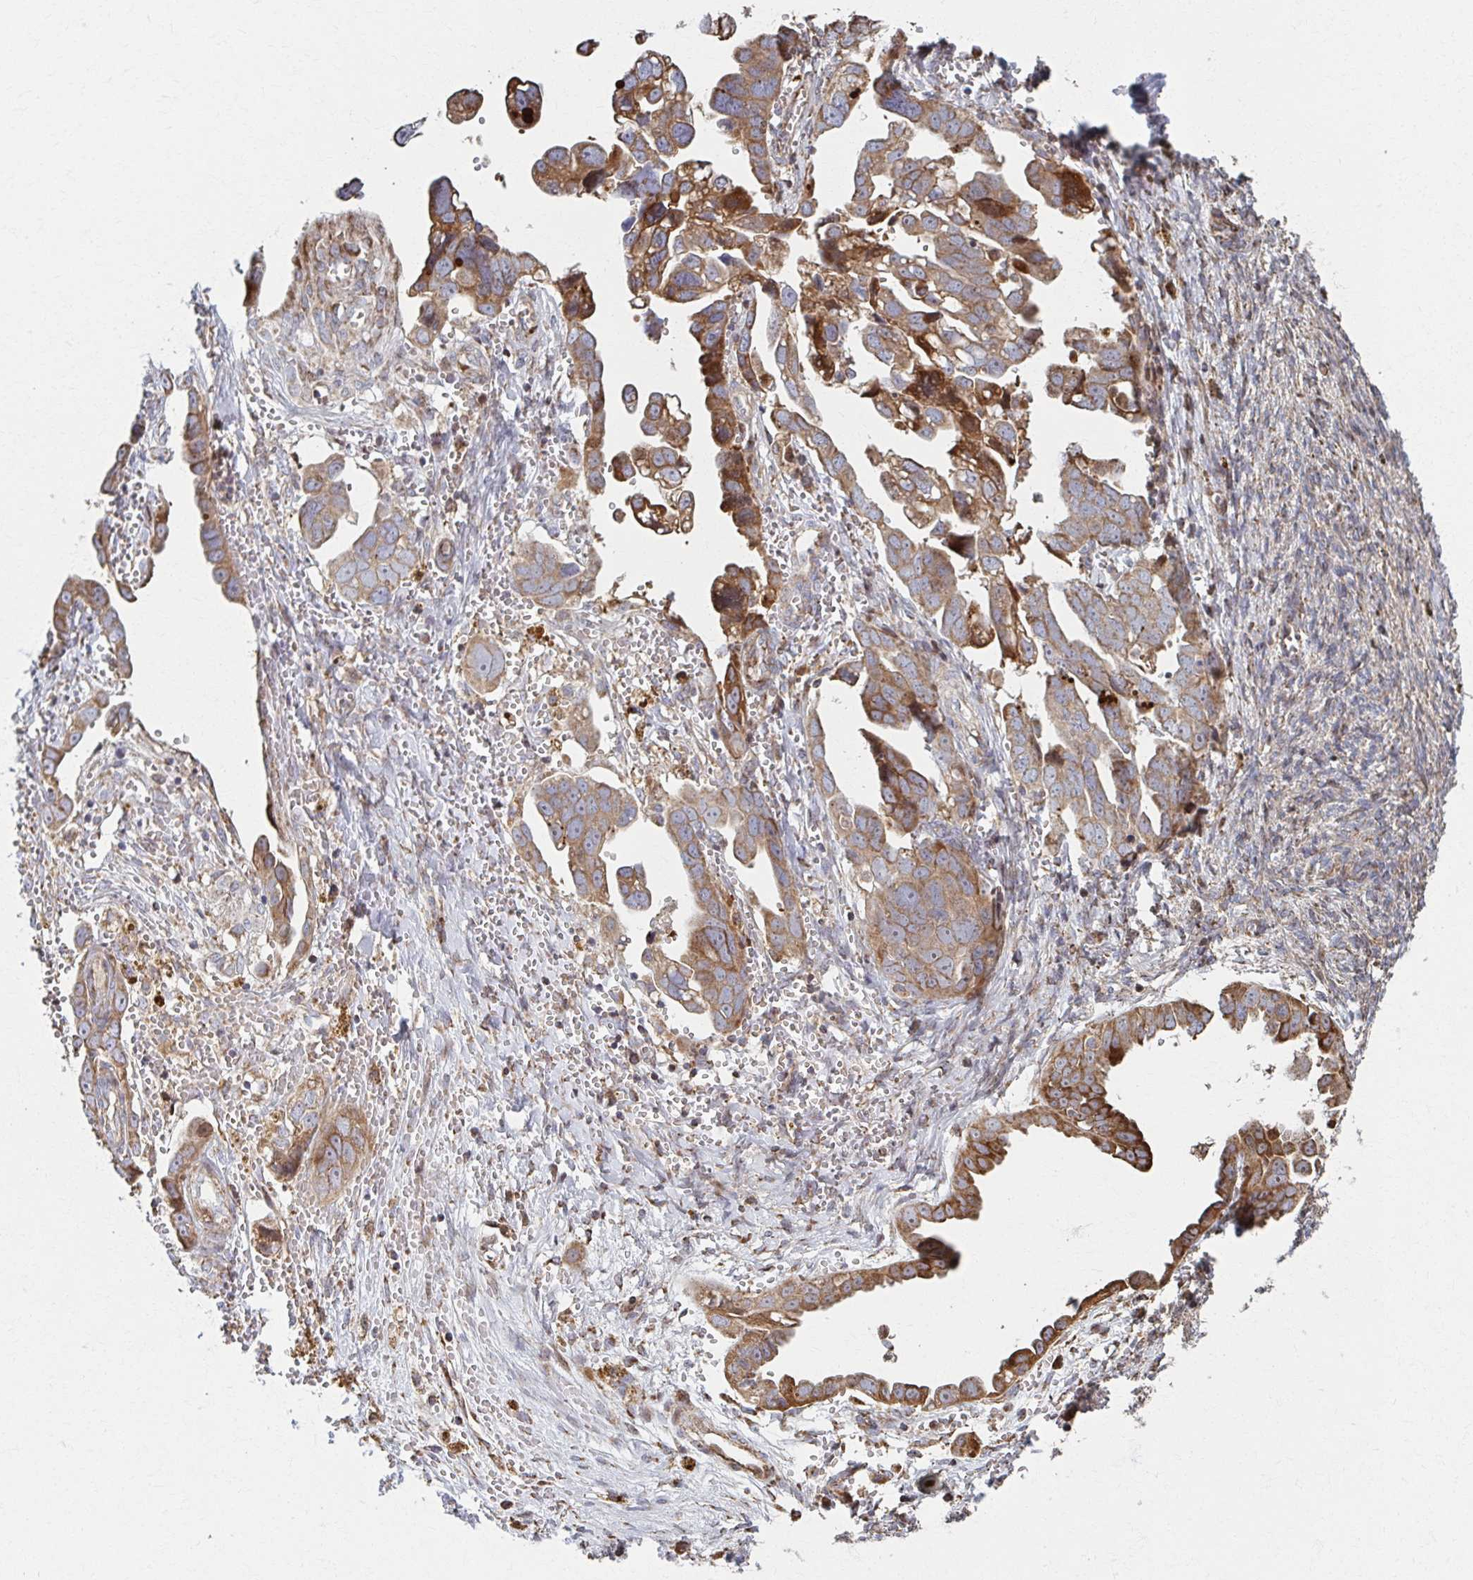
{"staining": {"intensity": "moderate", "quantity": ">75%", "location": "cytoplasmic/membranous"}, "tissue": "ovarian cancer", "cell_type": "Tumor cells", "image_type": "cancer", "snomed": [{"axis": "morphology", "description": "Cystadenocarcinoma, serous, NOS"}, {"axis": "topography", "description": "Ovary"}], "caption": "Ovarian cancer (serous cystadenocarcinoma) stained with a protein marker demonstrates moderate staining in tumor cells.", "gene": "SAT1", "patient": {"sex": "female", "age": 59}}